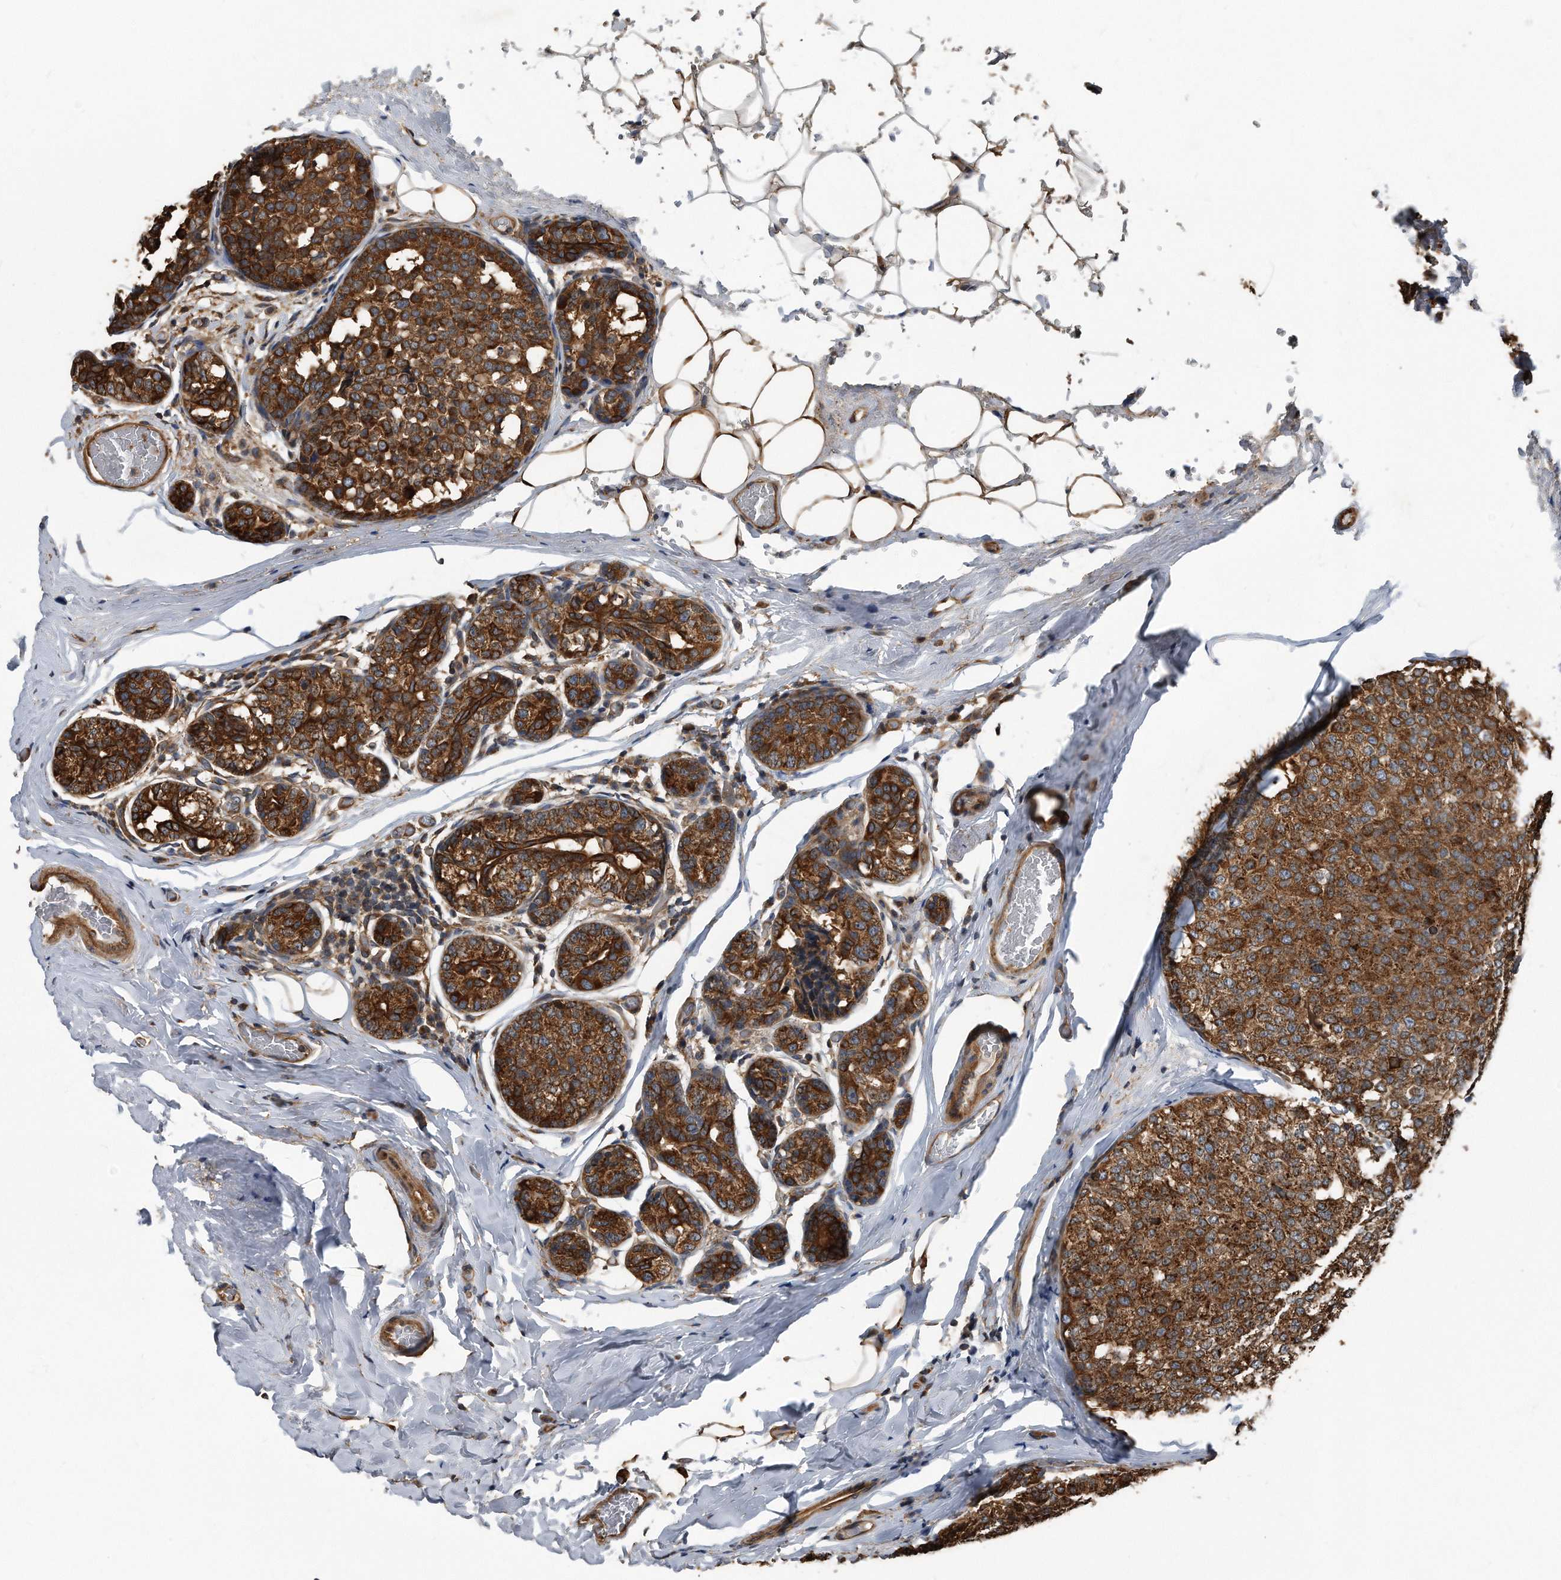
{"staining": {"intensity": "strong", "quantity": ">75%", "location": "cytoplasmic/membranous"}, "tissue": "breast cancer", "cell_type": "Tumor cells", "image_type": "cancer", "snomed": [{"axis": "morphology", "description": "Normal tissue, NOS"}, {"axis": "morphology", "description": "Duct carcinoma"}, {"axis": "topography", "description": "Breast"}], "caption": "IHC (DAB) staining of breast invasive ductal carcinoma reveals strong cytoplasmic/membranous protein staining in approximately >75% of tumor cells.", "gene": "FAM136A", "patient": {"sex": "female", "age": 43}}